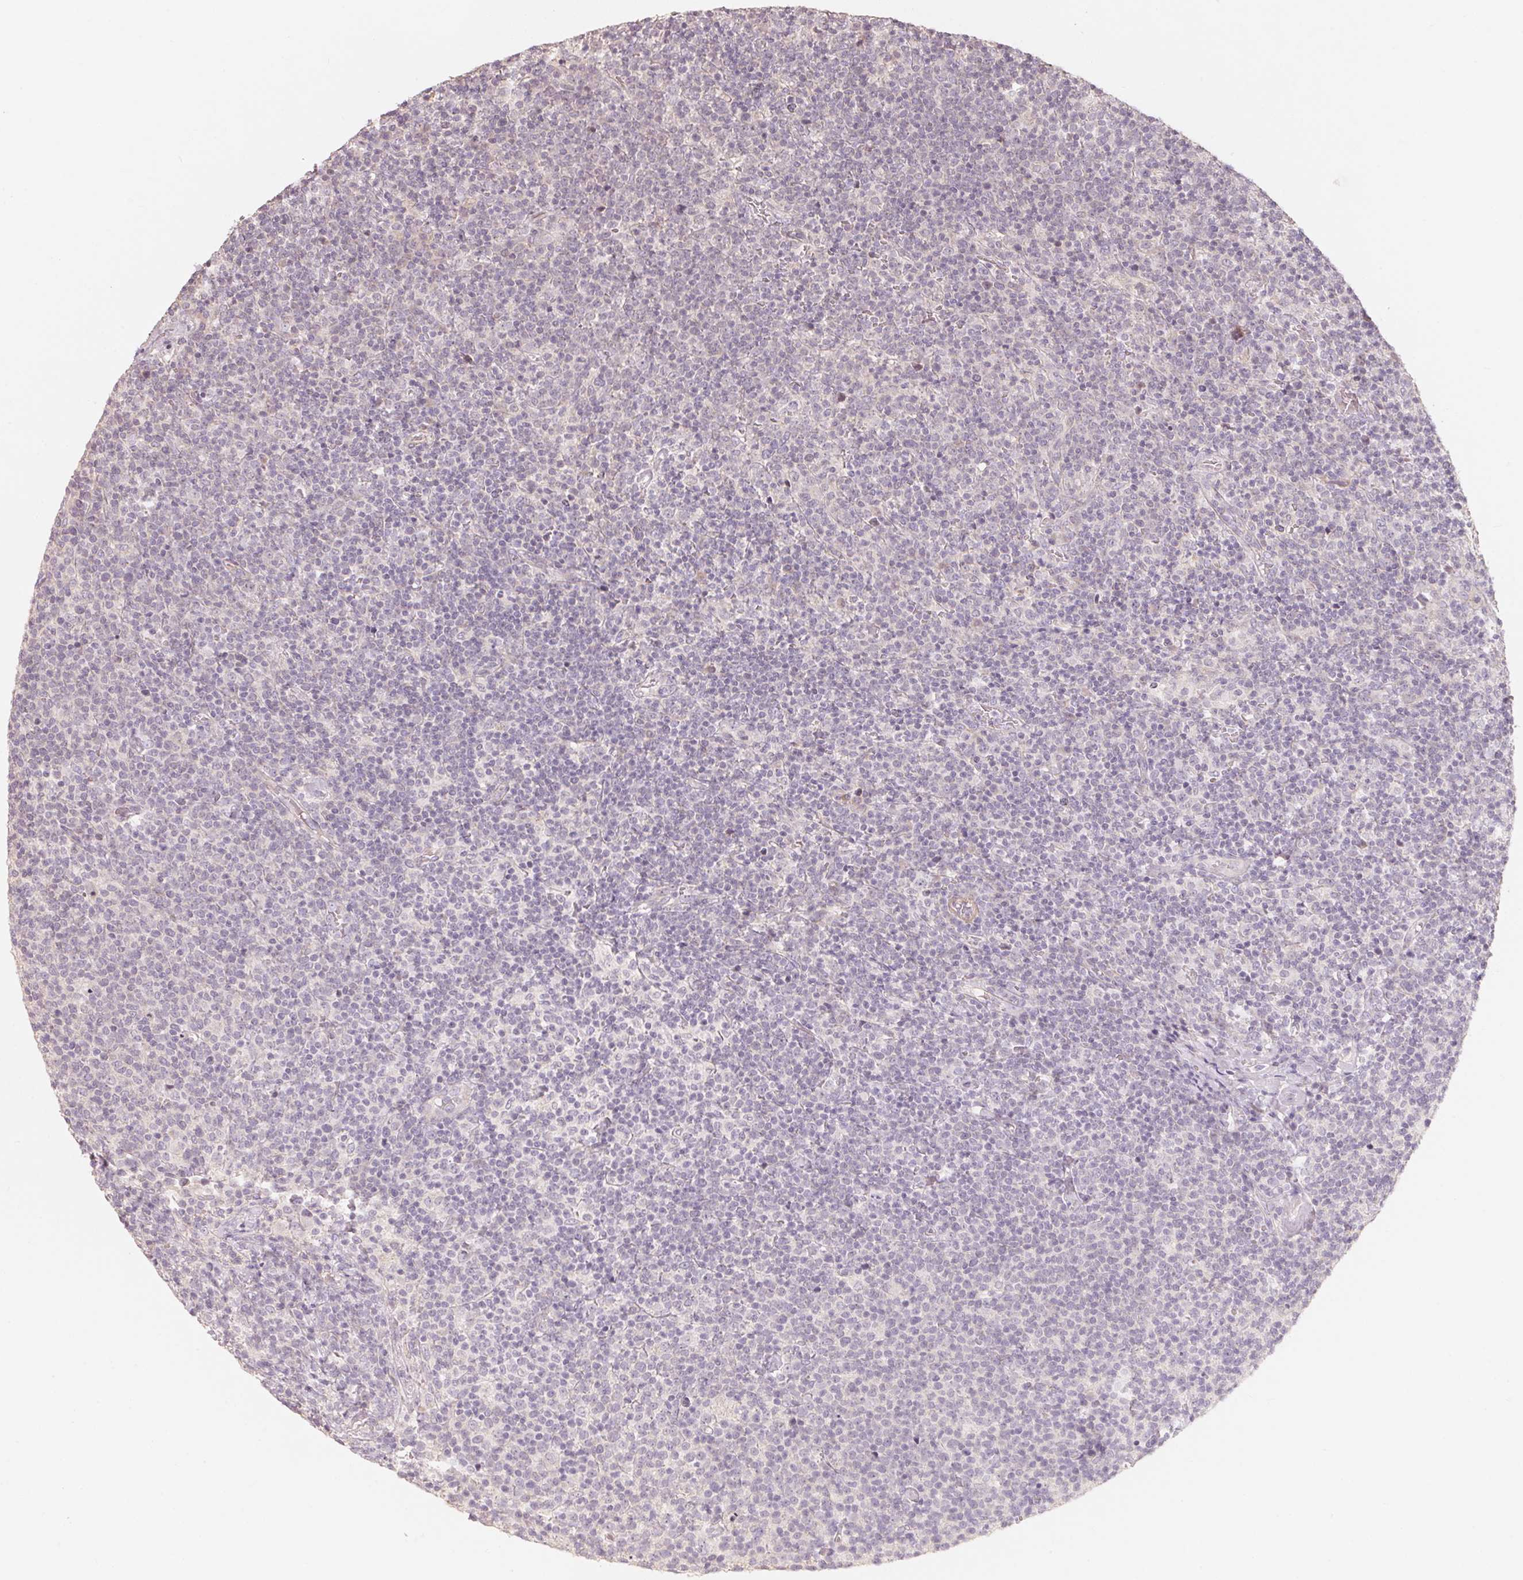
{"staining": {"intensity": "negative", "quantity": "none", "location": "none"}, "tissue": "lymphoma", "cell_type": "Tumor cells", "image_type": "cancer", "snomed": [{"axis": "morphology", "description": "Malignant lymphoma, non-Hodgkin's type, High grade"}, {"axis": "topography", "description": "Lymph node"}], "caption": "Lymphoma stained for a protein using immunohistochemistry exhibits no staining tumor cells.", "gene": "TP53AIP1", "patient": {"sex": "male", "age": 61}}